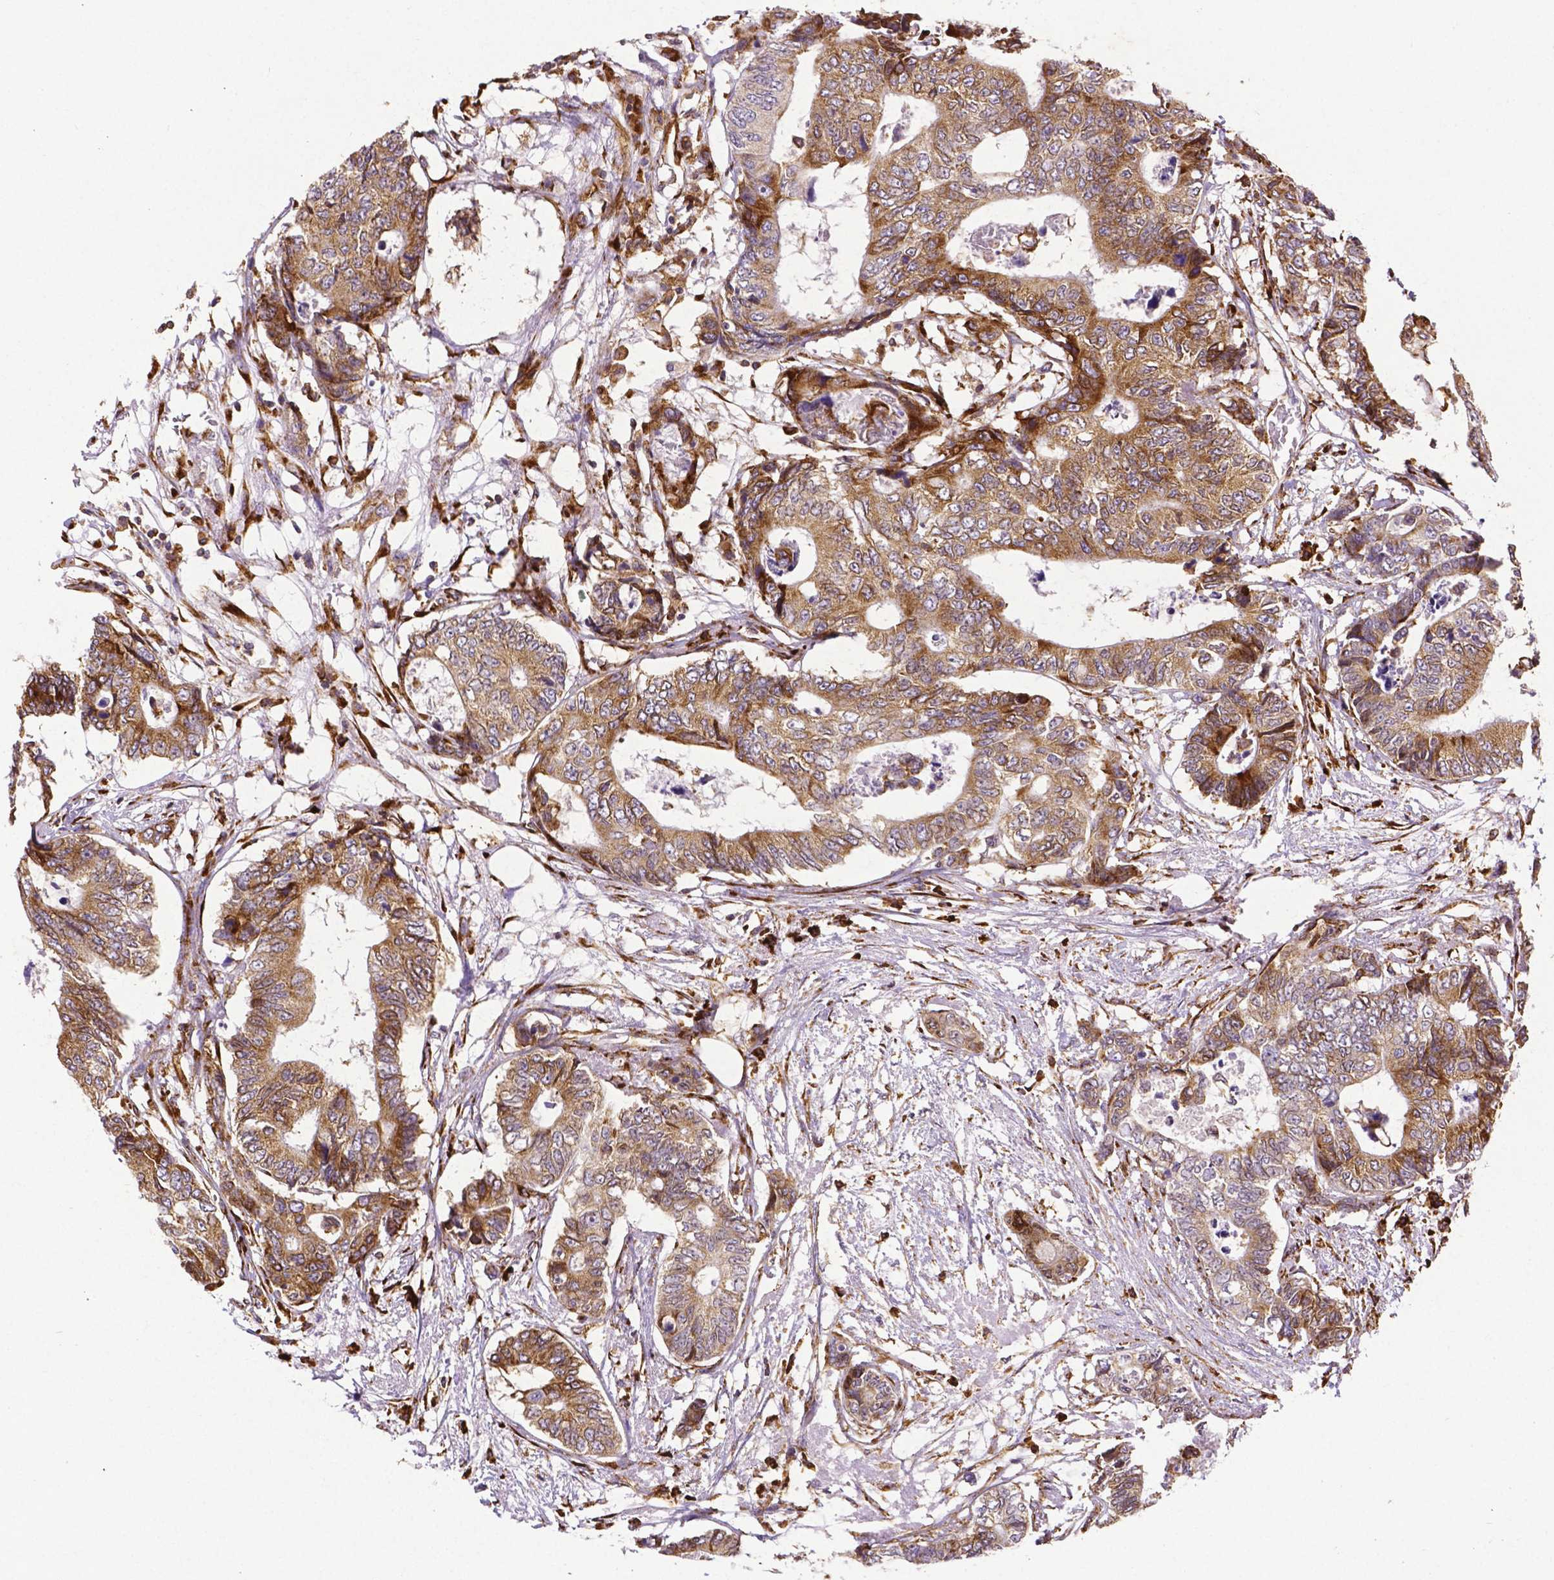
{"staining": {"intensity": "moderate", "quantity": ">75%", "location": "cytoplasmic/membranous"}, "tissue": "colorectal cancer", "cell_type": "Tumor cells", "image_type": "cancer", "snomed": [{"axis": "morphology", "description": "Adenocarcinoma, NOS"}, {"axis": "topography", "description": "Colon"}], "caption": "A brown stain highlights moderate cytoplasmic/membranous positivity of a protein in adenocarcinoma (colorectal) tumor cells.", "gene": "MTDH", "patient": {"sex": "female", "age": 48}}